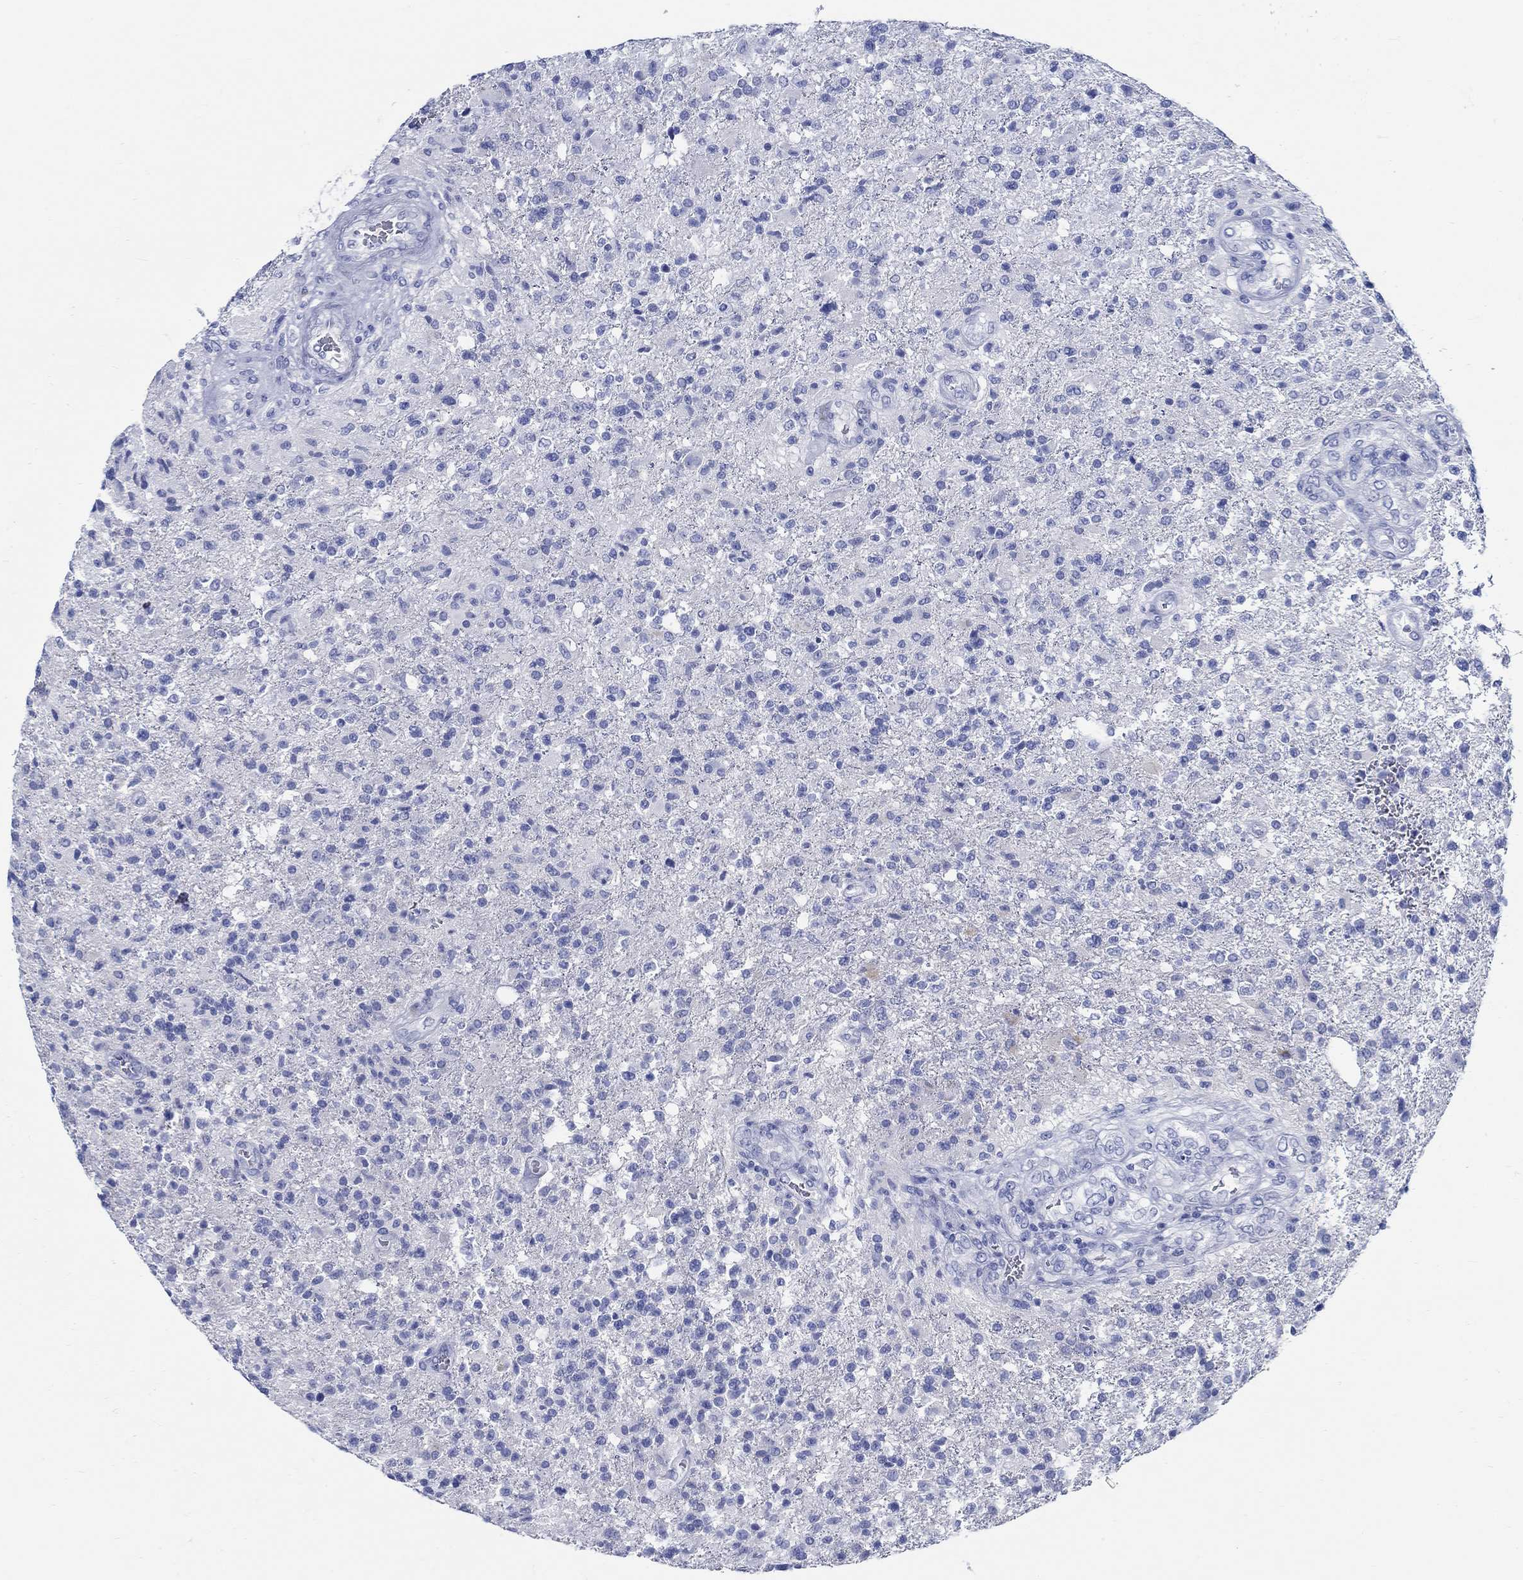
{"staining": {"intensity": "negative", "quantity": "none", "location": "none"}, "tissue": "glioma", "cell_type": "Tumor cells", "image_type": "cancer", "snomed": [{"axis": "morphology", "description": "Glioma, malignant, High grade"}, {"axis": "topography", "description": "Brain"}], "caption": "Immunohistochemistry (IHC) of human glioma shows no positivity in tumor cells.", "gene": "RD3L", "patient": {"sex": "male", "age": 56}}